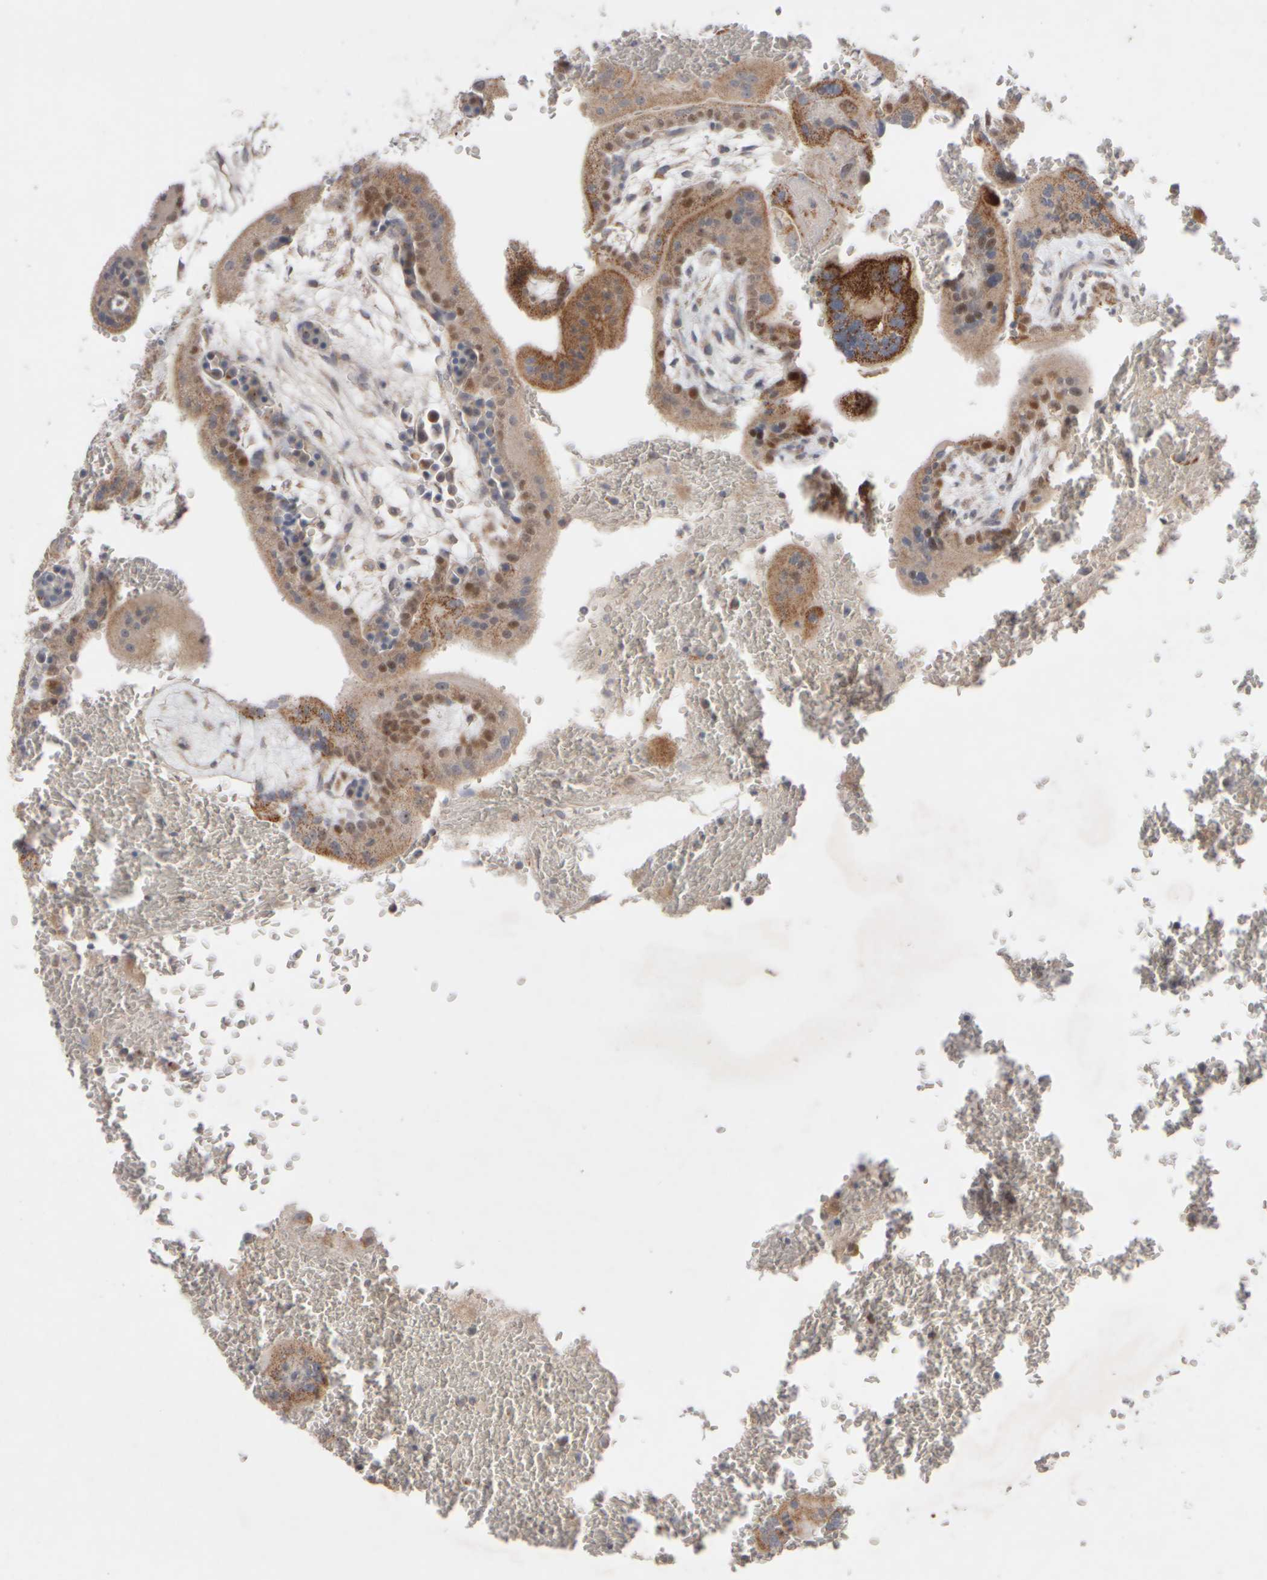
{"staining": {"intensity": "weak", "quantity": ">75%", "location": "cytoplasmic/membranous"}, "tissue": "placenta", "cell_type": "Decidual cells", "image_type": "normal", "snomed": [{"axis": "morphology", "description": "Normal tissue, NOS"}, {"axis": "topography", "description": "Placenta"}], "caption": "The image demonstrates immunohistochemical staining of benign placenta. There is weak cytoplasmic/membranous positivity is present in approximately >75% of decidual cells.", "gene": "CHADL", "patient": {"sex": "female", "age": 35}}